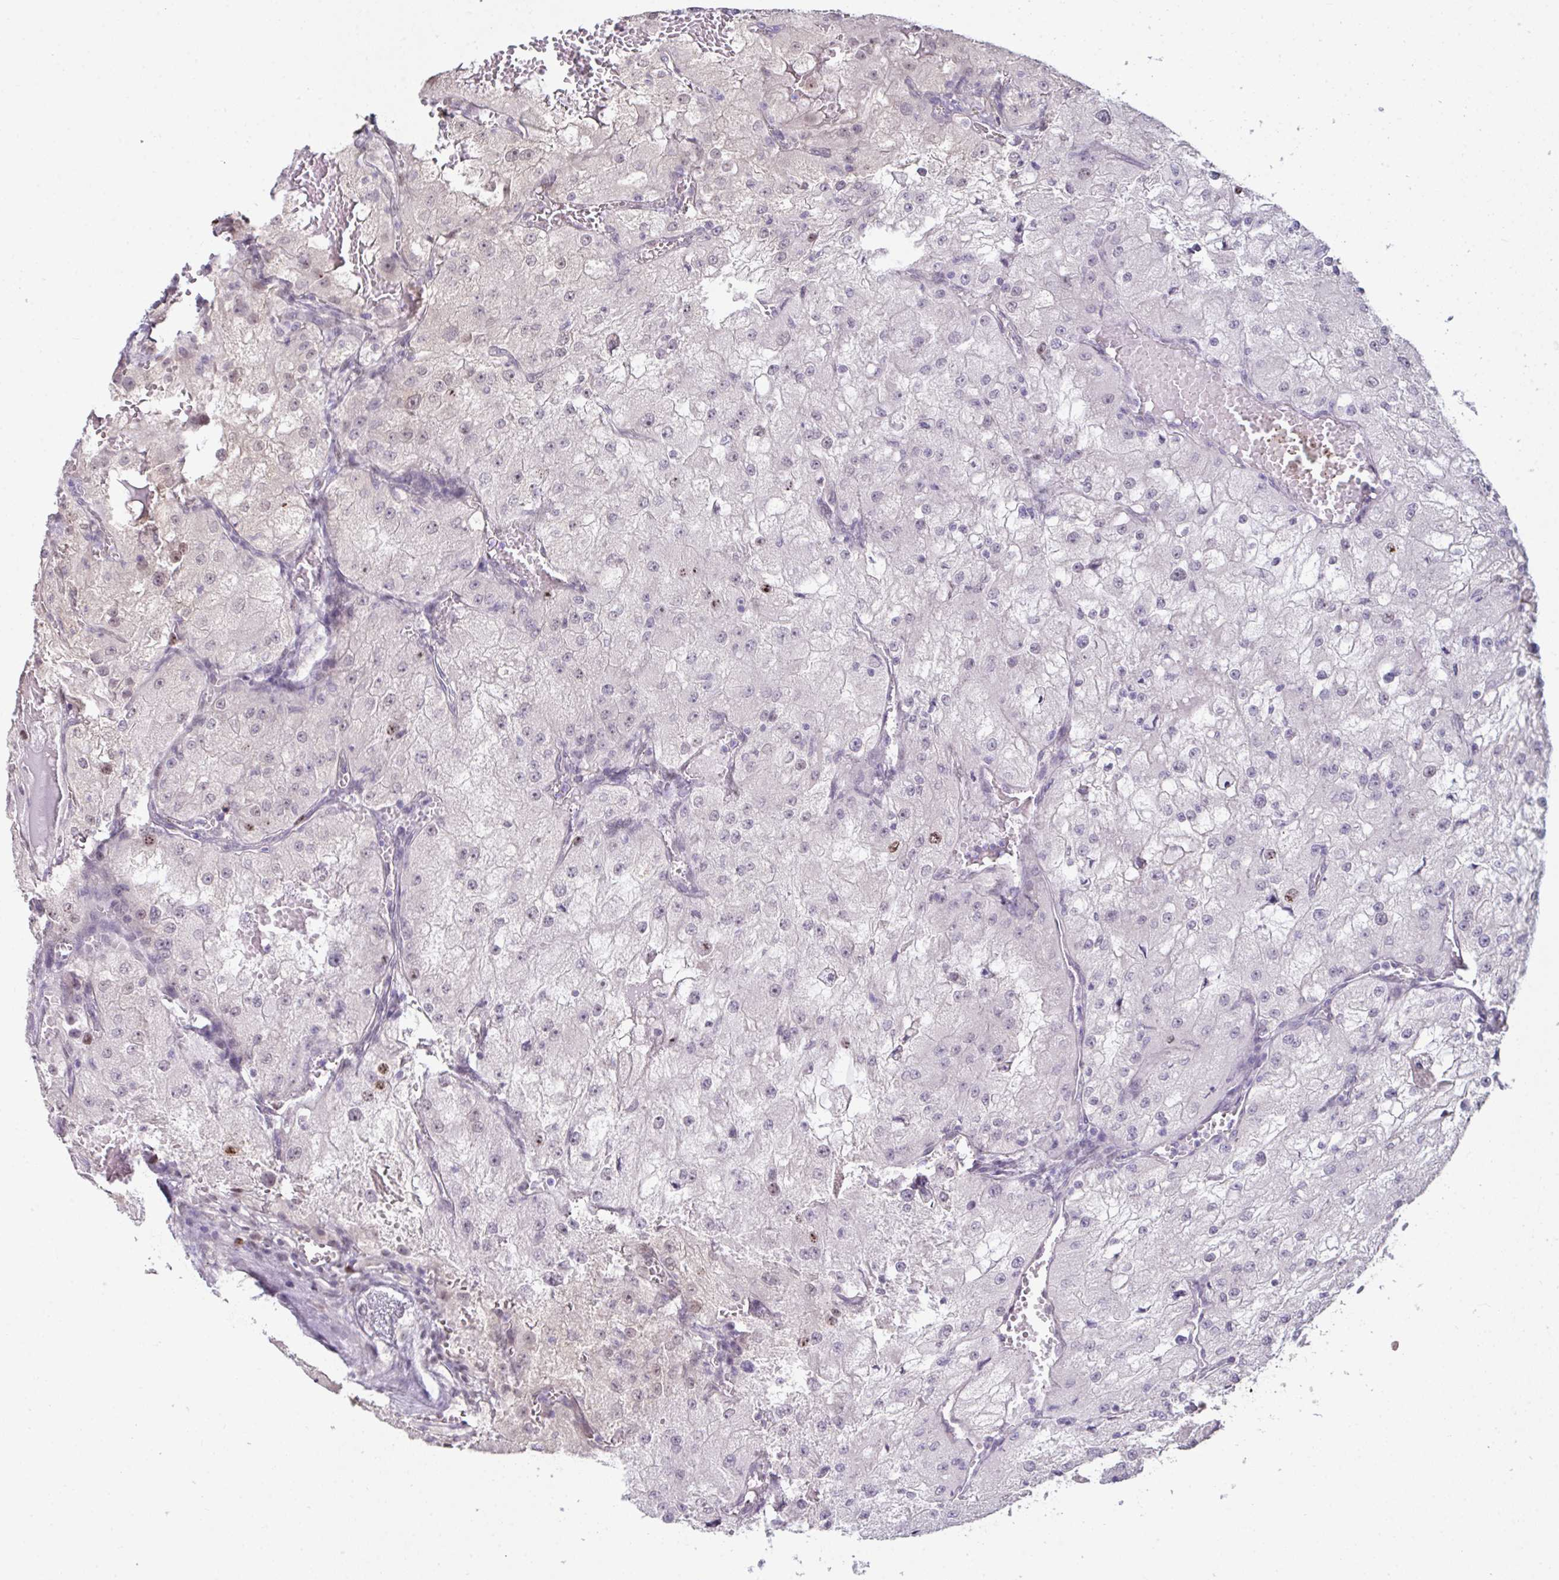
{"staining": {"intensity": "moderate", "quantity": "<25%", "location": "nuclear"}, "tissue": "renal cancer", "cell_type": "Tumor cells", "image_type": "cancer", "snomed": [{"axis": "morphology", "description": "Adenocarcinoma, NOS"}, {"axis": "topography", "description": "Kidney"}], "caption": "Human renal cancer (adenocarcinoma) stained for a protein (brown) displays moderate nuclear positive expression in about <25% of tumor cells.", "gene": "SETD7", "patient": {"sex": "female", "age": 74}}